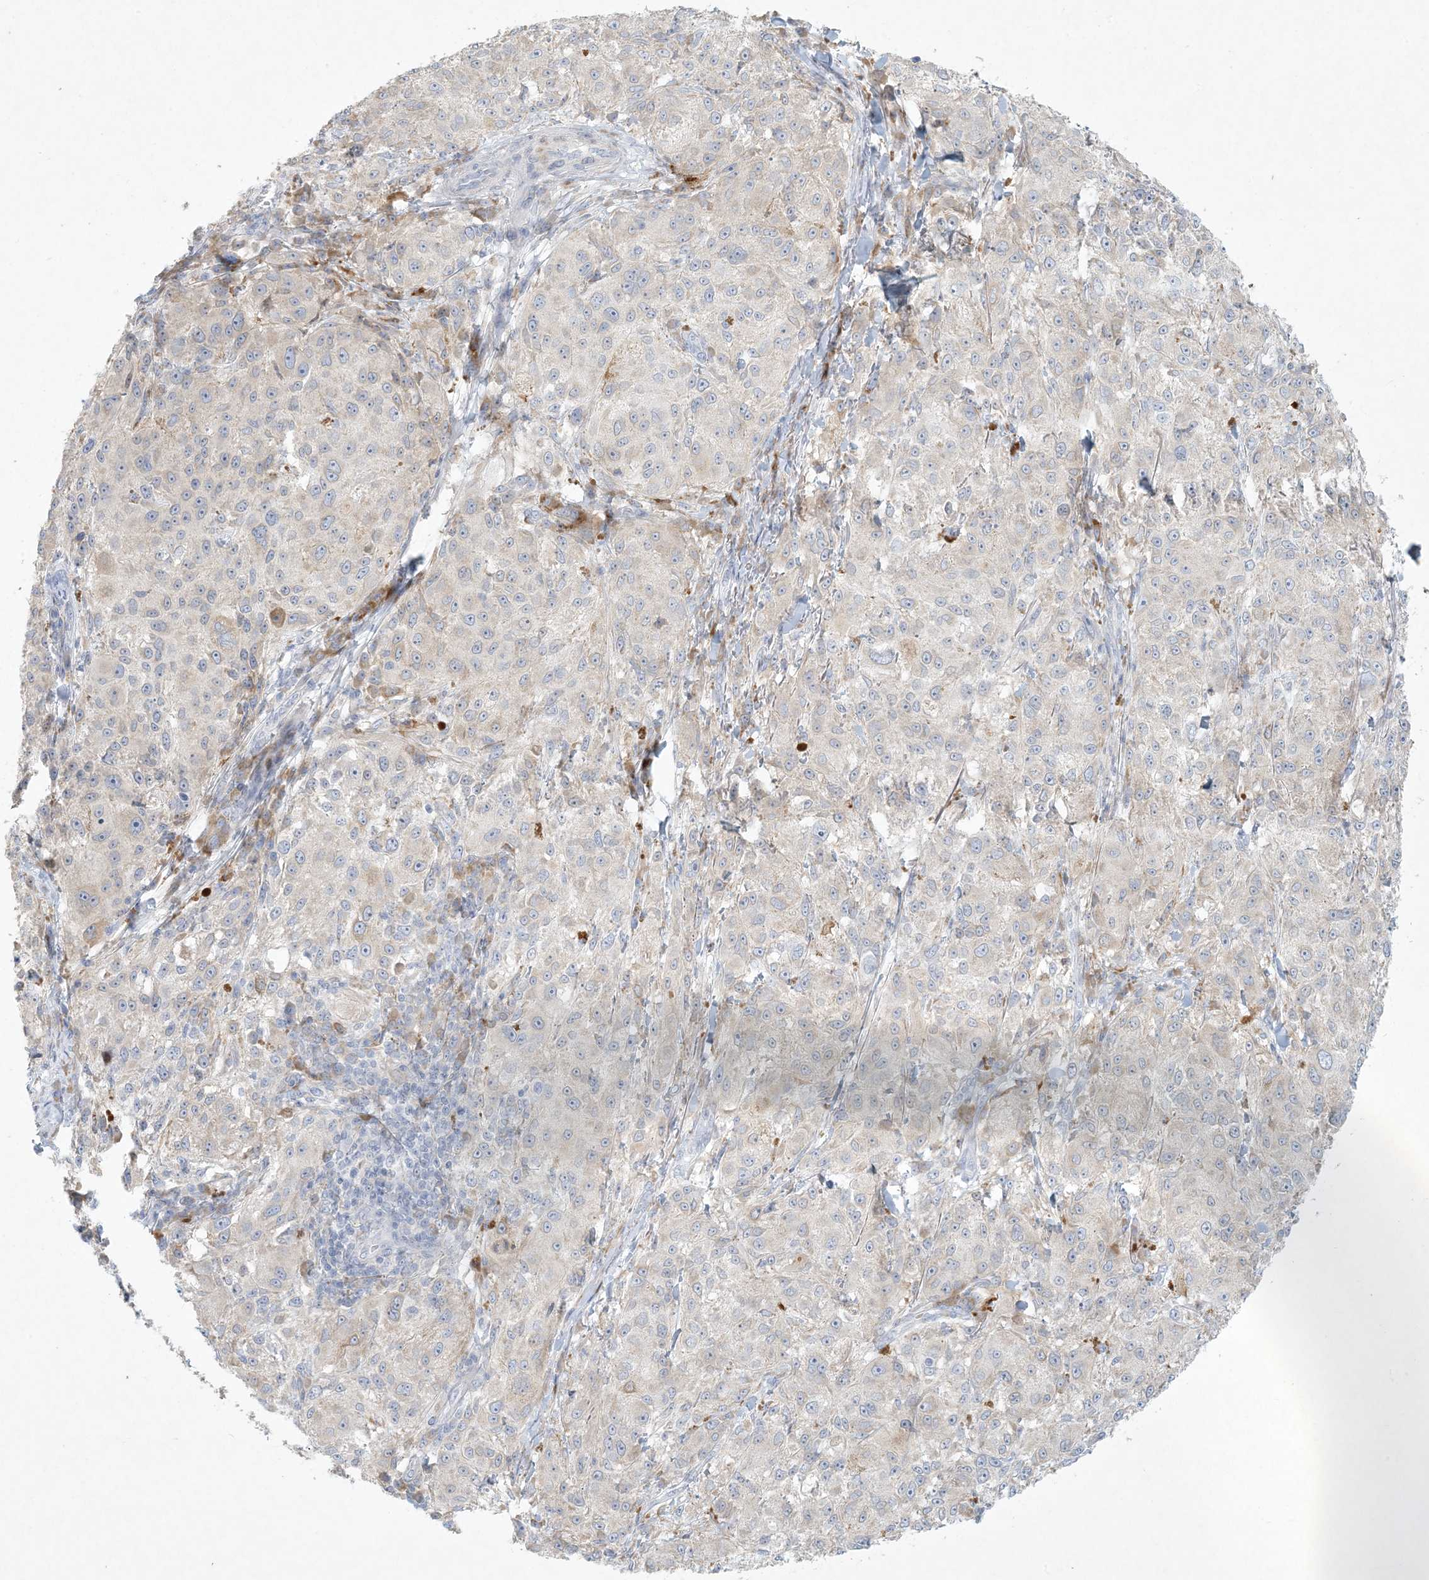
{"staining": {"intensity": "negative", "quantity": "none", "location": "none"}, "tissue": "melanoma", "cell_type": "Tumor cells", "image_type": "cancer", "snomed": [{"axis": "morphology", "description": "Necrosis, NOS"}, {"axis": "morphology", "description": "Malignant melanoma, NOS"}, {"axis": "topography", "description": "Skin"}], "caption": "Immunohistochemistry micrograph of neoplastic tissue: malignant melanoma stained with DAB displays no significant protein staining in tumor cells. Nuclei are stained in blue.", "gene": "ZNF385D", "patient": {"sex": "female", "age": 87}}